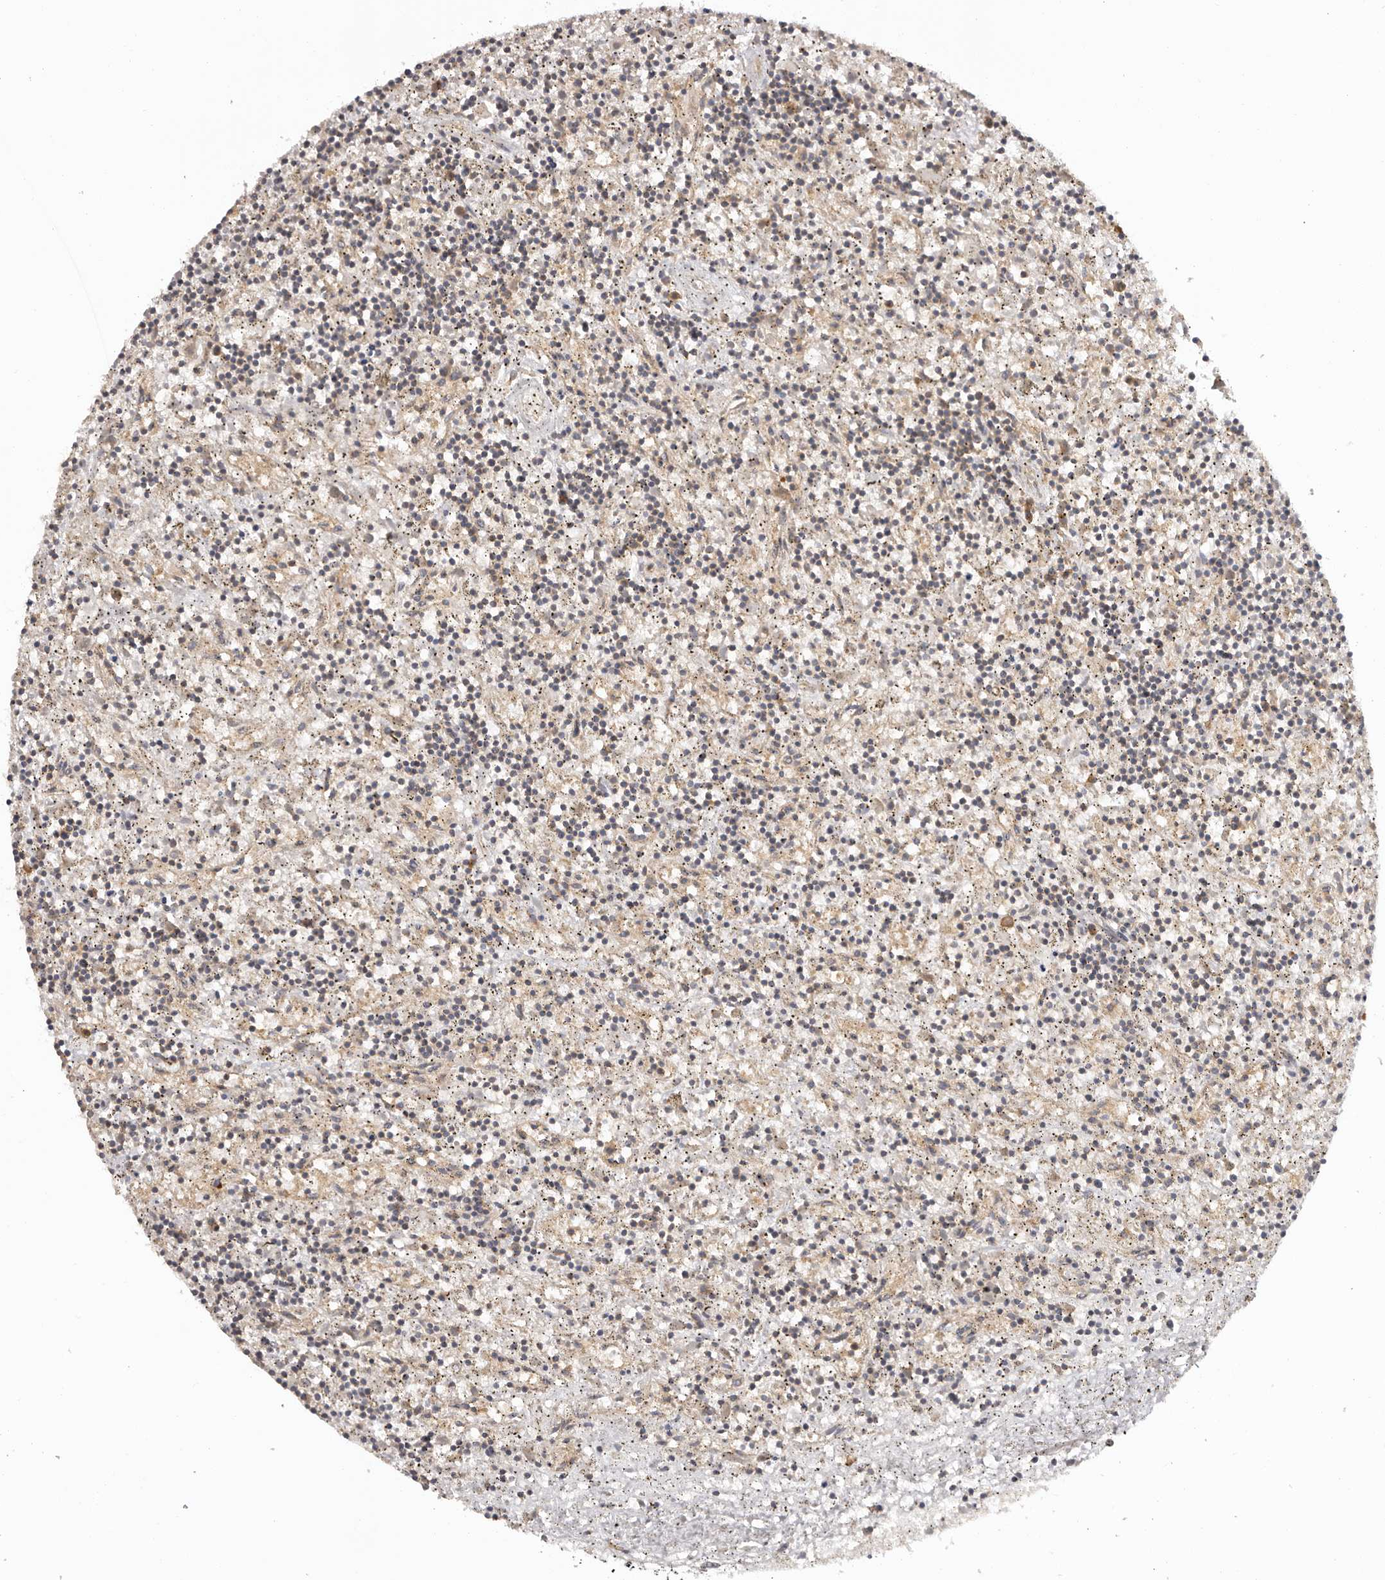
{"staining": {"intensity": "weak", "quantity": "<25%", "location": "cytoplasmic/membranous"}, "tissue": "lymphoma", "cell_type": "Tumor cells", "image_type": "cancer", "snomed": [{"axis": "morphology", "description": "Malignant lymphoma, non-Hodgkin's type, Low grade"}, {"axis": "topography", "description": "Spleen"}], "caption": "This micrograph is of lymphoma stained with IHC to label a protein in brown with the nuclei are counter-stained blue. There is no positivity in tumor cells.", "gene": "EEF1E1", "patient": {"sex": "male", "age": 76}}